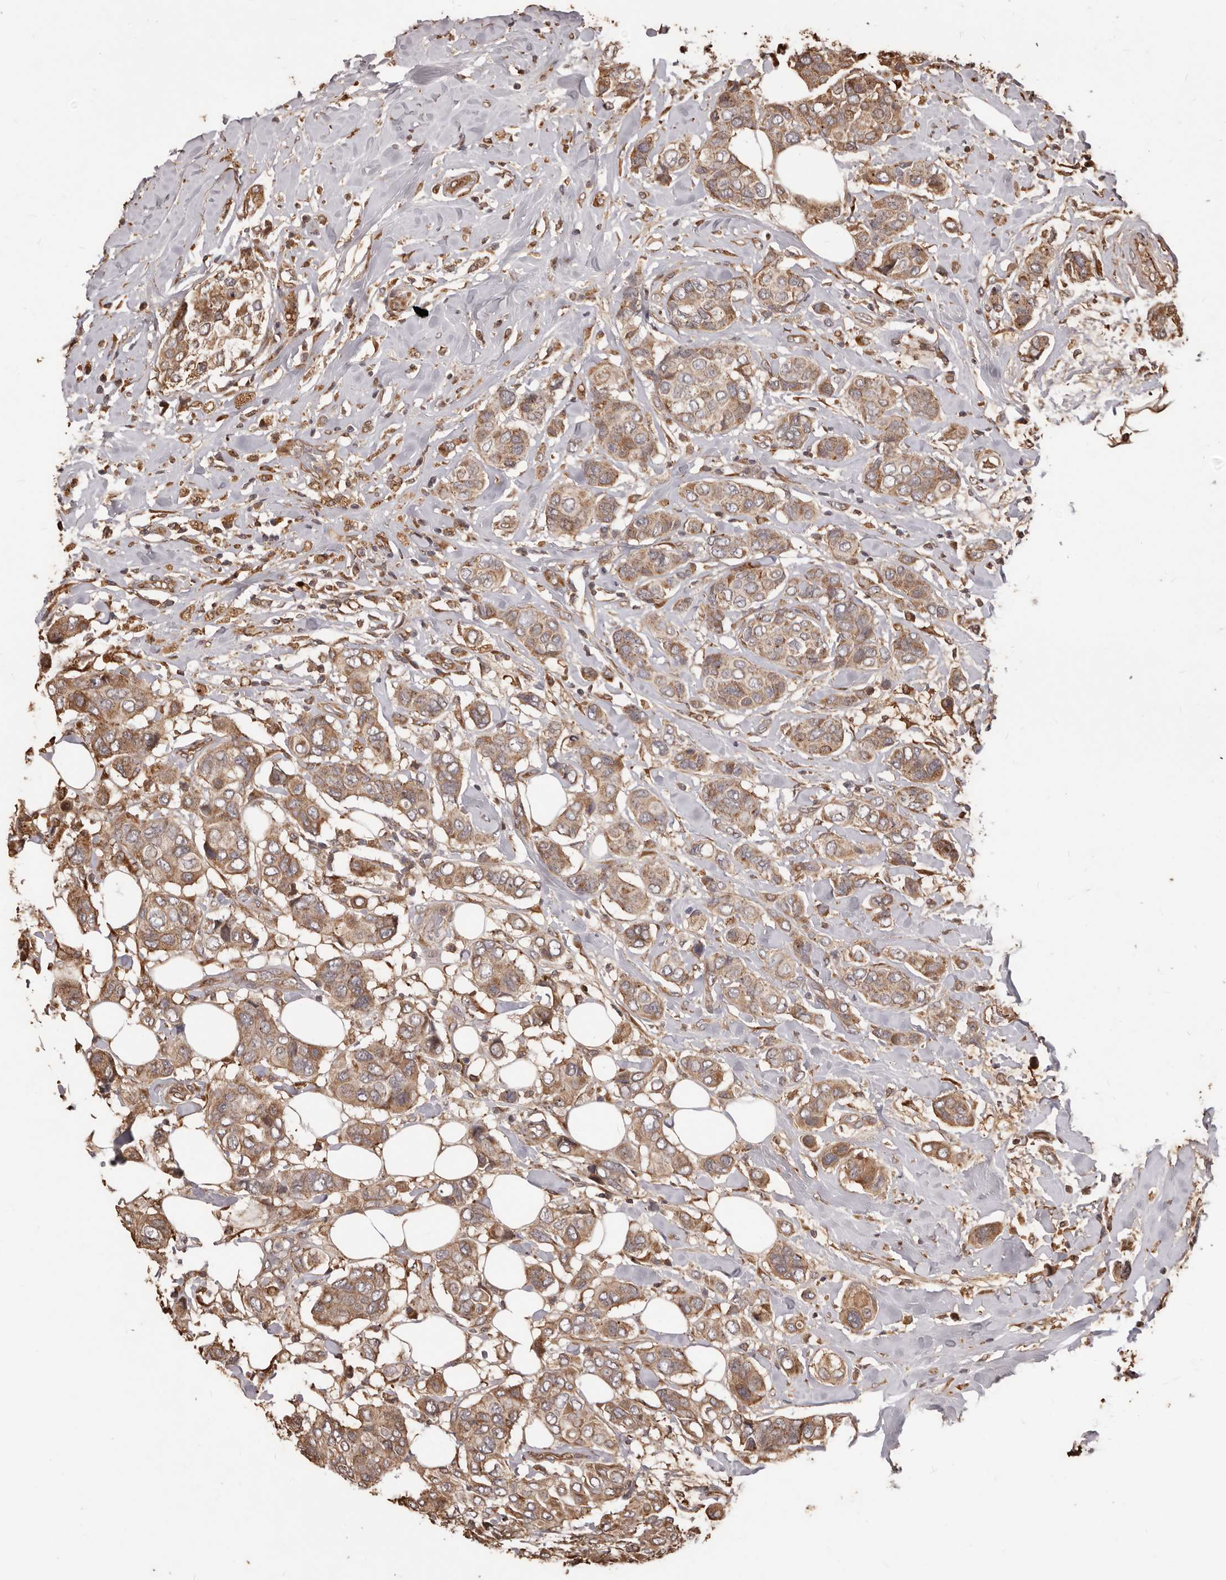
{"staining": {"intensity": "moderate", "quantity": ">75%", "location": "cytoplasmic/membranous"}, "tissue": "breast cancer", "cell_type": "Tumor cells", "image_type": "cancer", "snomed": [{"axis": "morphology", "description": "Lobular carcinoma"}, {"axis": "topography", "description": "Breast"}], "caption": "Human breast cancer stained with a protein marker shows moderate staining in tumor cells.", "gene": "MTO1", "patient": {"sex": "female", "age": 51}}